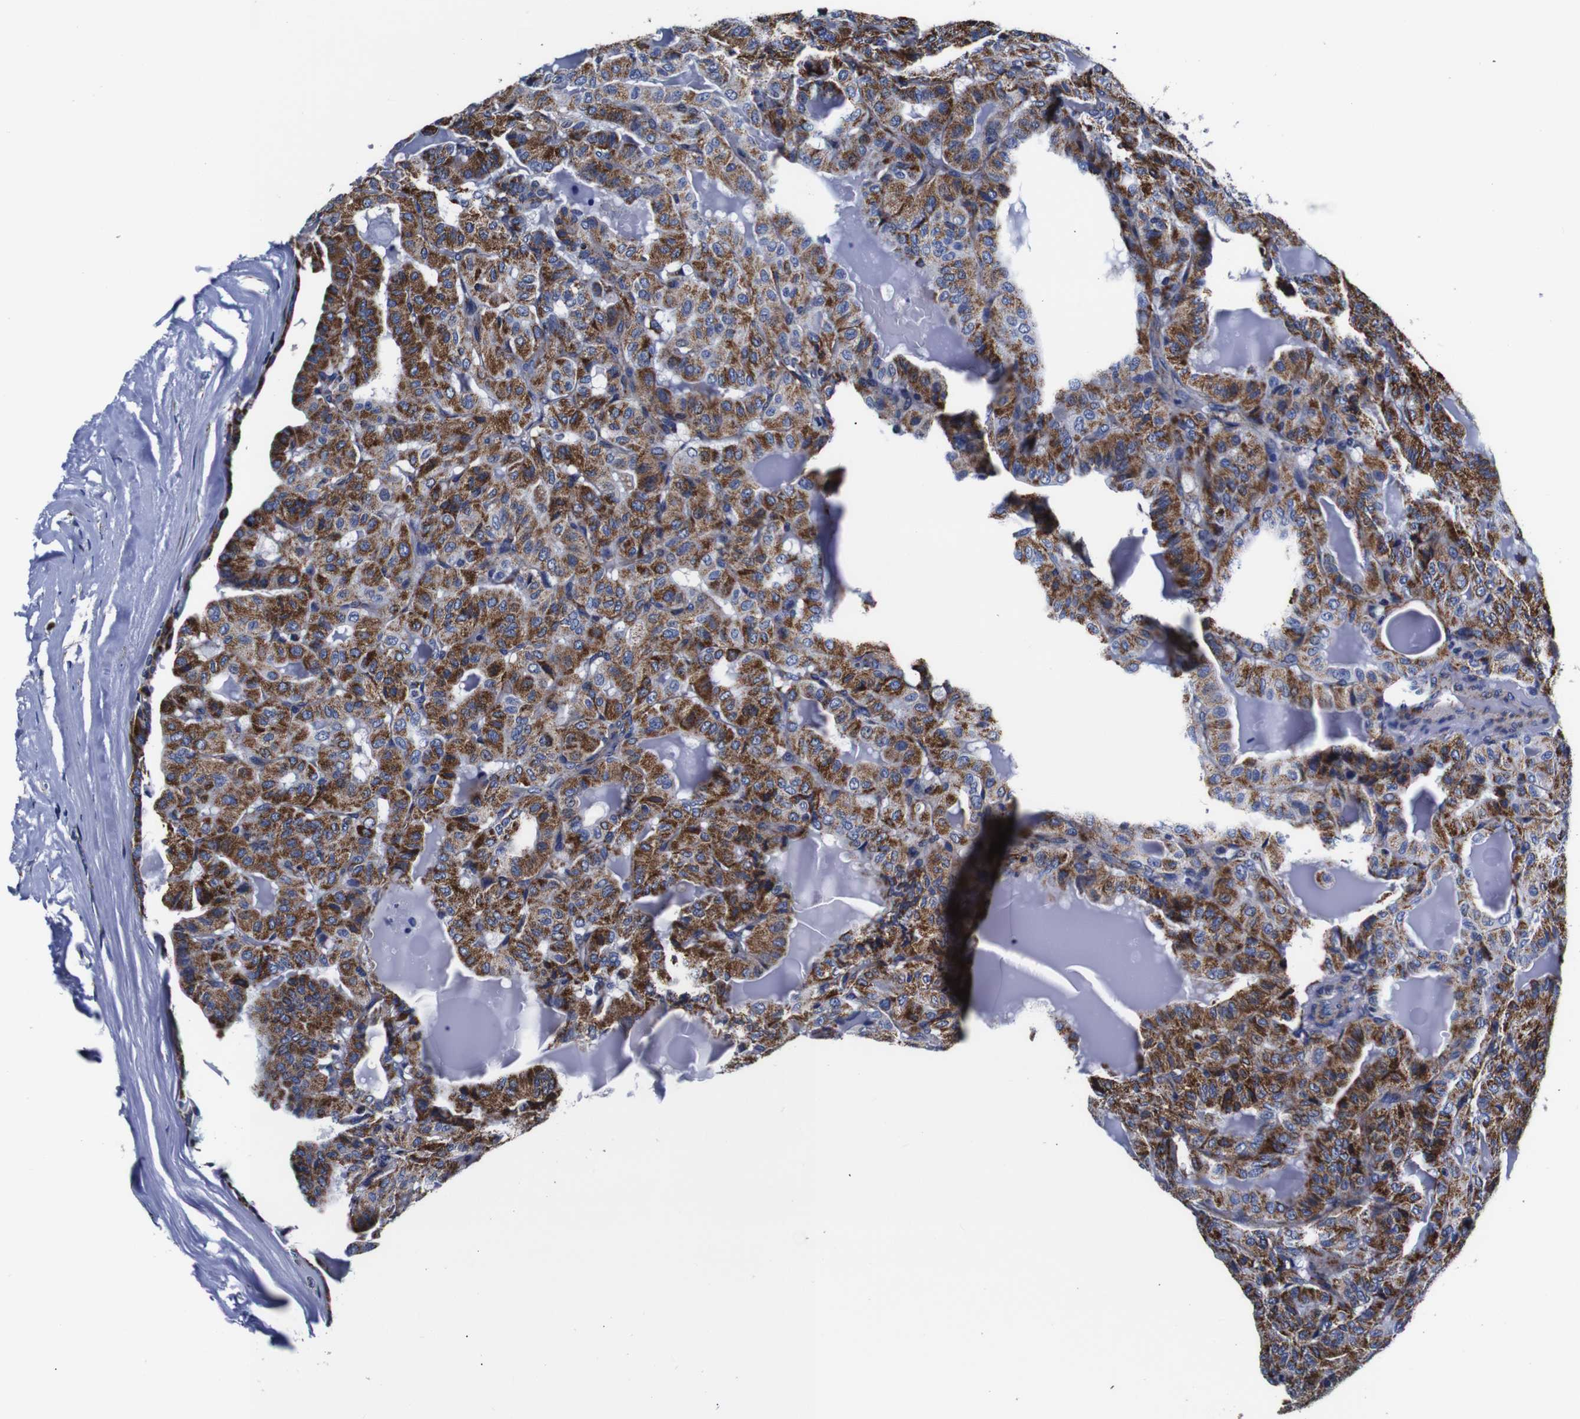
{"staining": {"intensity": "moderate", "quantity": ">75%", "location": "cytoplasmic/membranous"}, "tissue": "thyroid cancer", "cell_type": "Tumor cells", "image_type": "cancer", "snomed": [{"axis": "morphology", "description": "Papillary adenocarcinoma, NOS"}, {"axis": "topography", "description": "Thyroid gland"}], "caption": "This image displays papillary adenocarcinoma (thyroid) stained with immunohistochemistry (IHC) to label a protein in brown. The cytoplasmic/membranous of tumor cells show moderate positivity for the protein. Nuclei are counter-stained blue.", "gene": "FKBP9", "patient": {"sex": "male", "age": 77}}